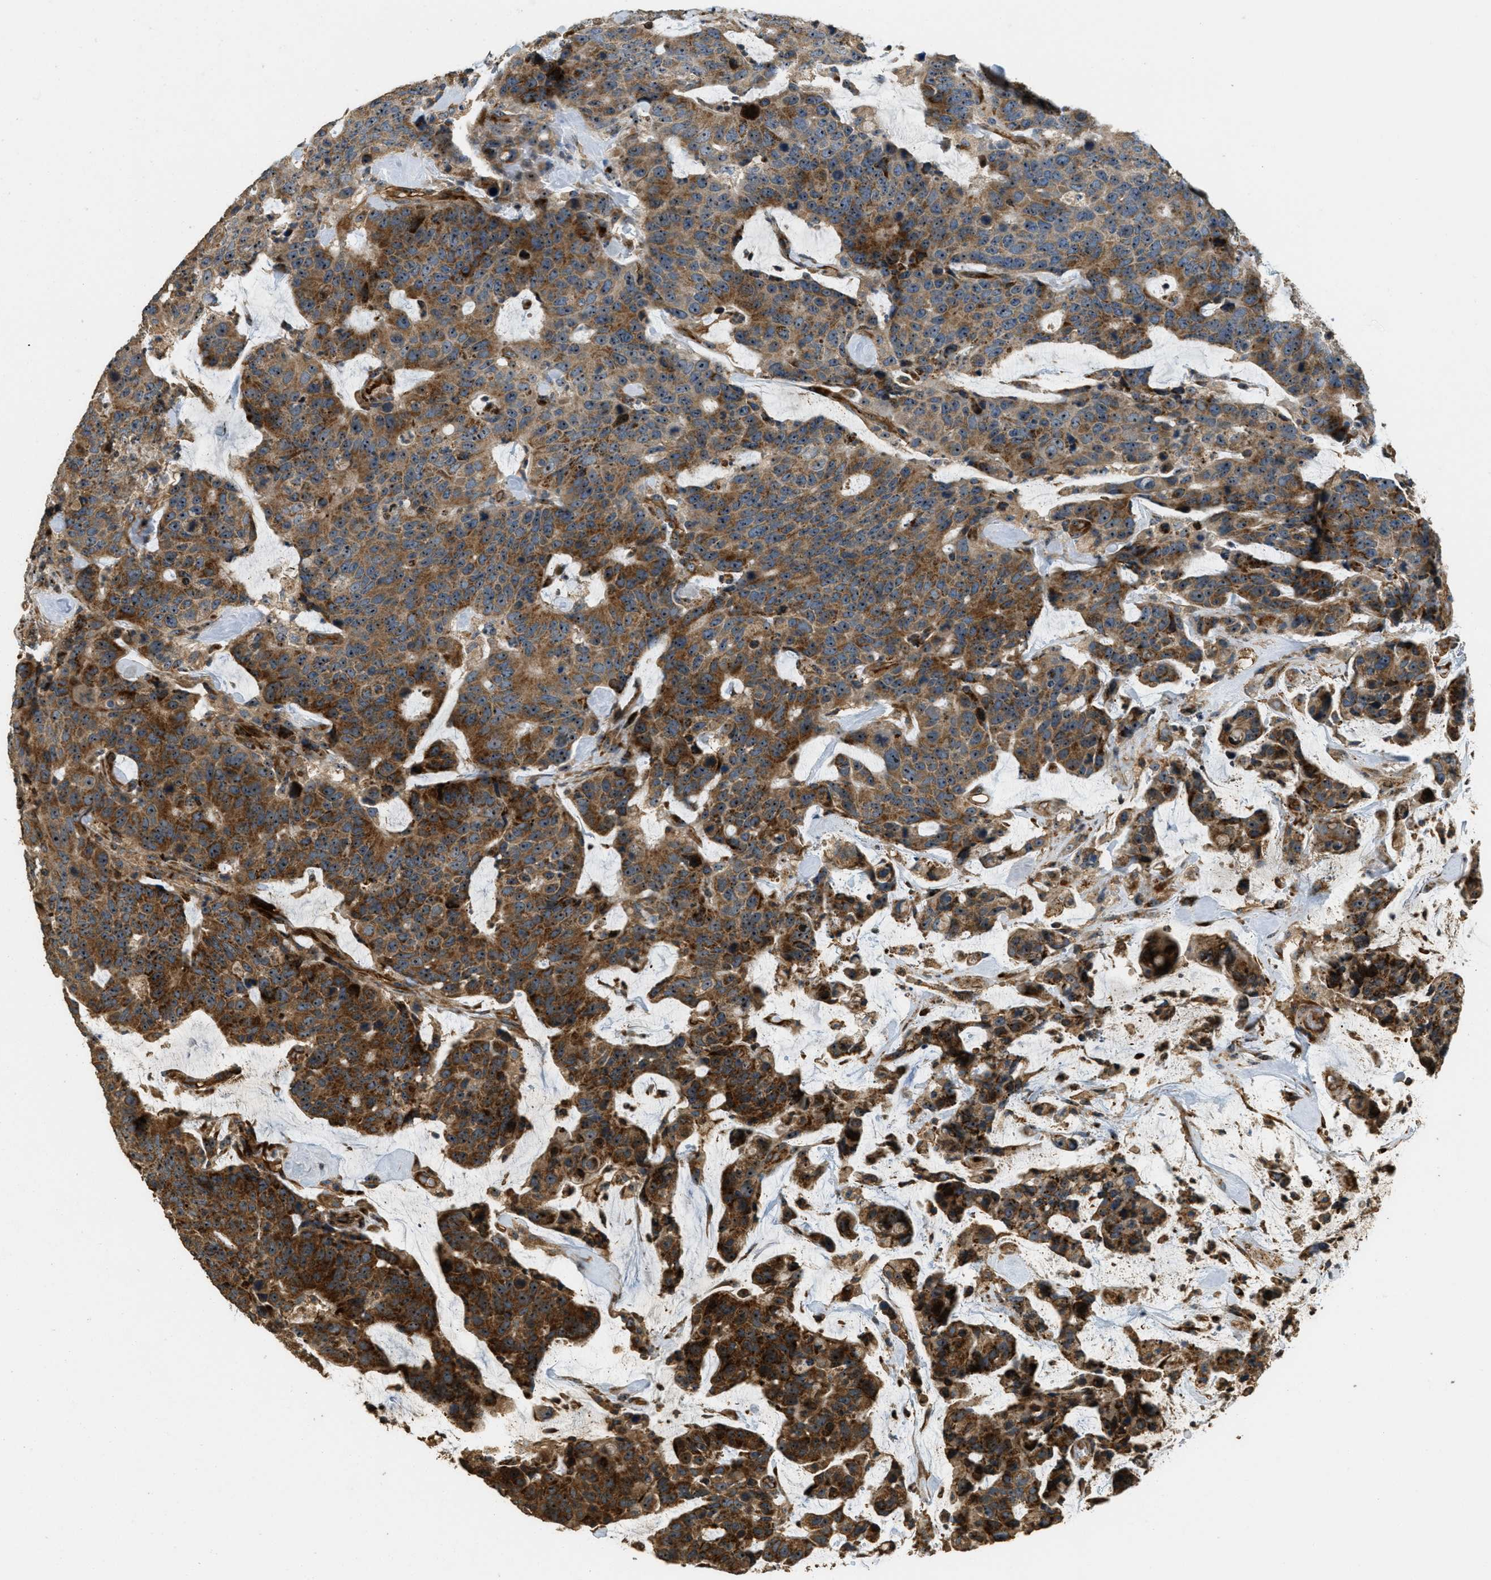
{"staining": {"intensity": "strong", "quantity": "25%-75%", "location": "cytoplasmic/membranous,nuclear"}, "tissue": "colorectal cancer", "cell_type": "Tumor cells", "image_type": "cancer", "snomed": [{"axis": "morphology", "description": "Adenocarcinoma, NOS"}, {"axis": "topography", "description": "Colon"}], "caption": "Immunohistochemistry histopathology image of human adenocarcinoma (colorectal) stained for a protein (brown), which exhibits high levels of strong cytoplasmic/membranous and nuclear expression in approximately 25%-75% of tumor cells.", "gene": "LRP12", "patient": {"sex": "female", "age": 86}}